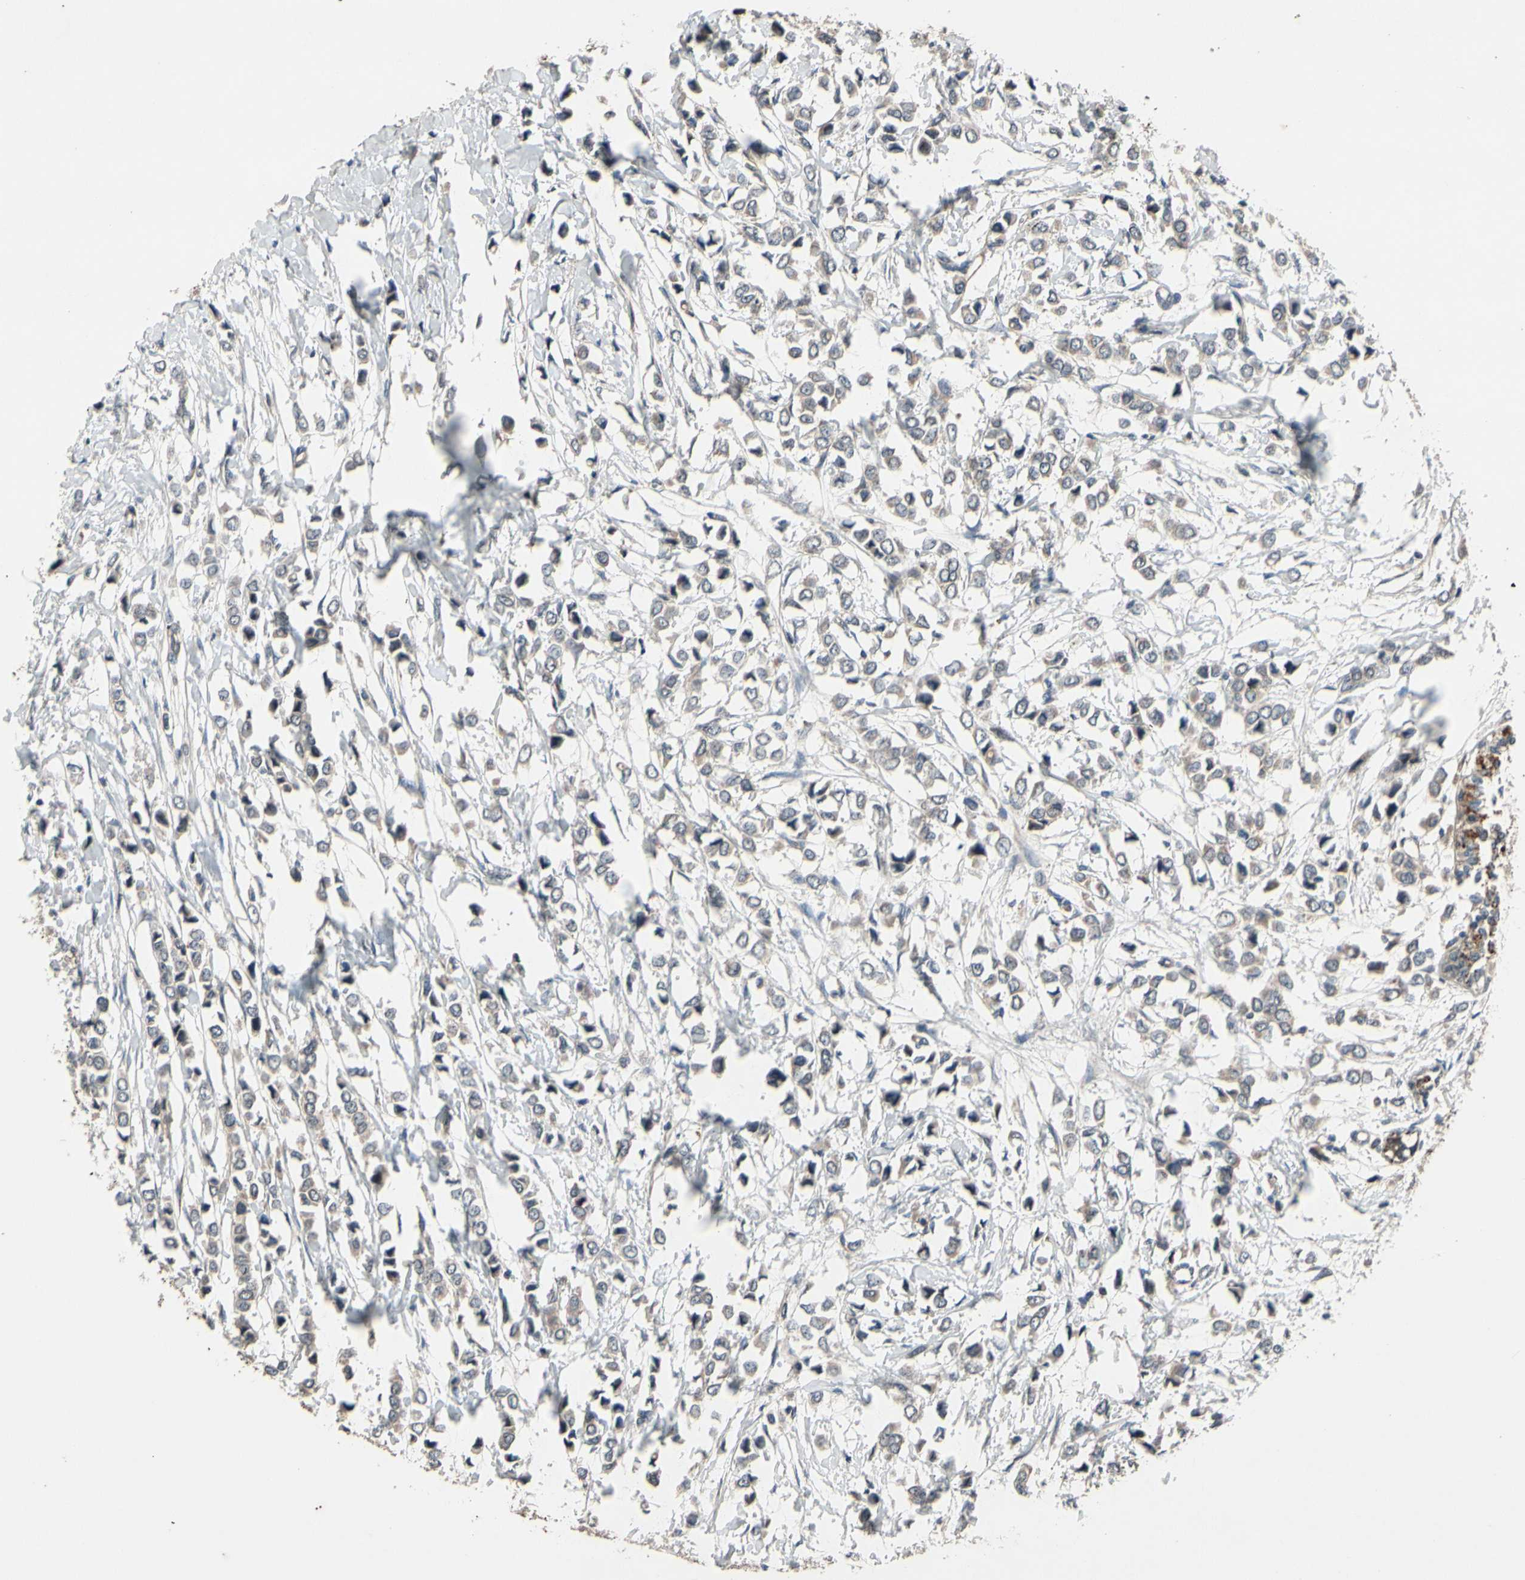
{"staining": {"intensity": "weak", "quantity": "25%-75%", "location": "cytoplasmic/membranous"}, "tissue": "breast cancer", "cell_type": "Tumor cells", "image_type": "cancer", "snomed": [{"axis": "morphology", "description": "Lobular carcinoma"}, {"axis": "topography", "description": "Breast"}], "caption": "A photomicrograph of breast cancer stained for a protein displays weak cytoplasmic/membranous brown staining in tumor cells. (DAB (3,3'-diaminobenzidine) = brown stain, brightfield microscopy at high magnification).", "gene": "MBTPS2", "patient": {"sex": "female", "age": 51}}